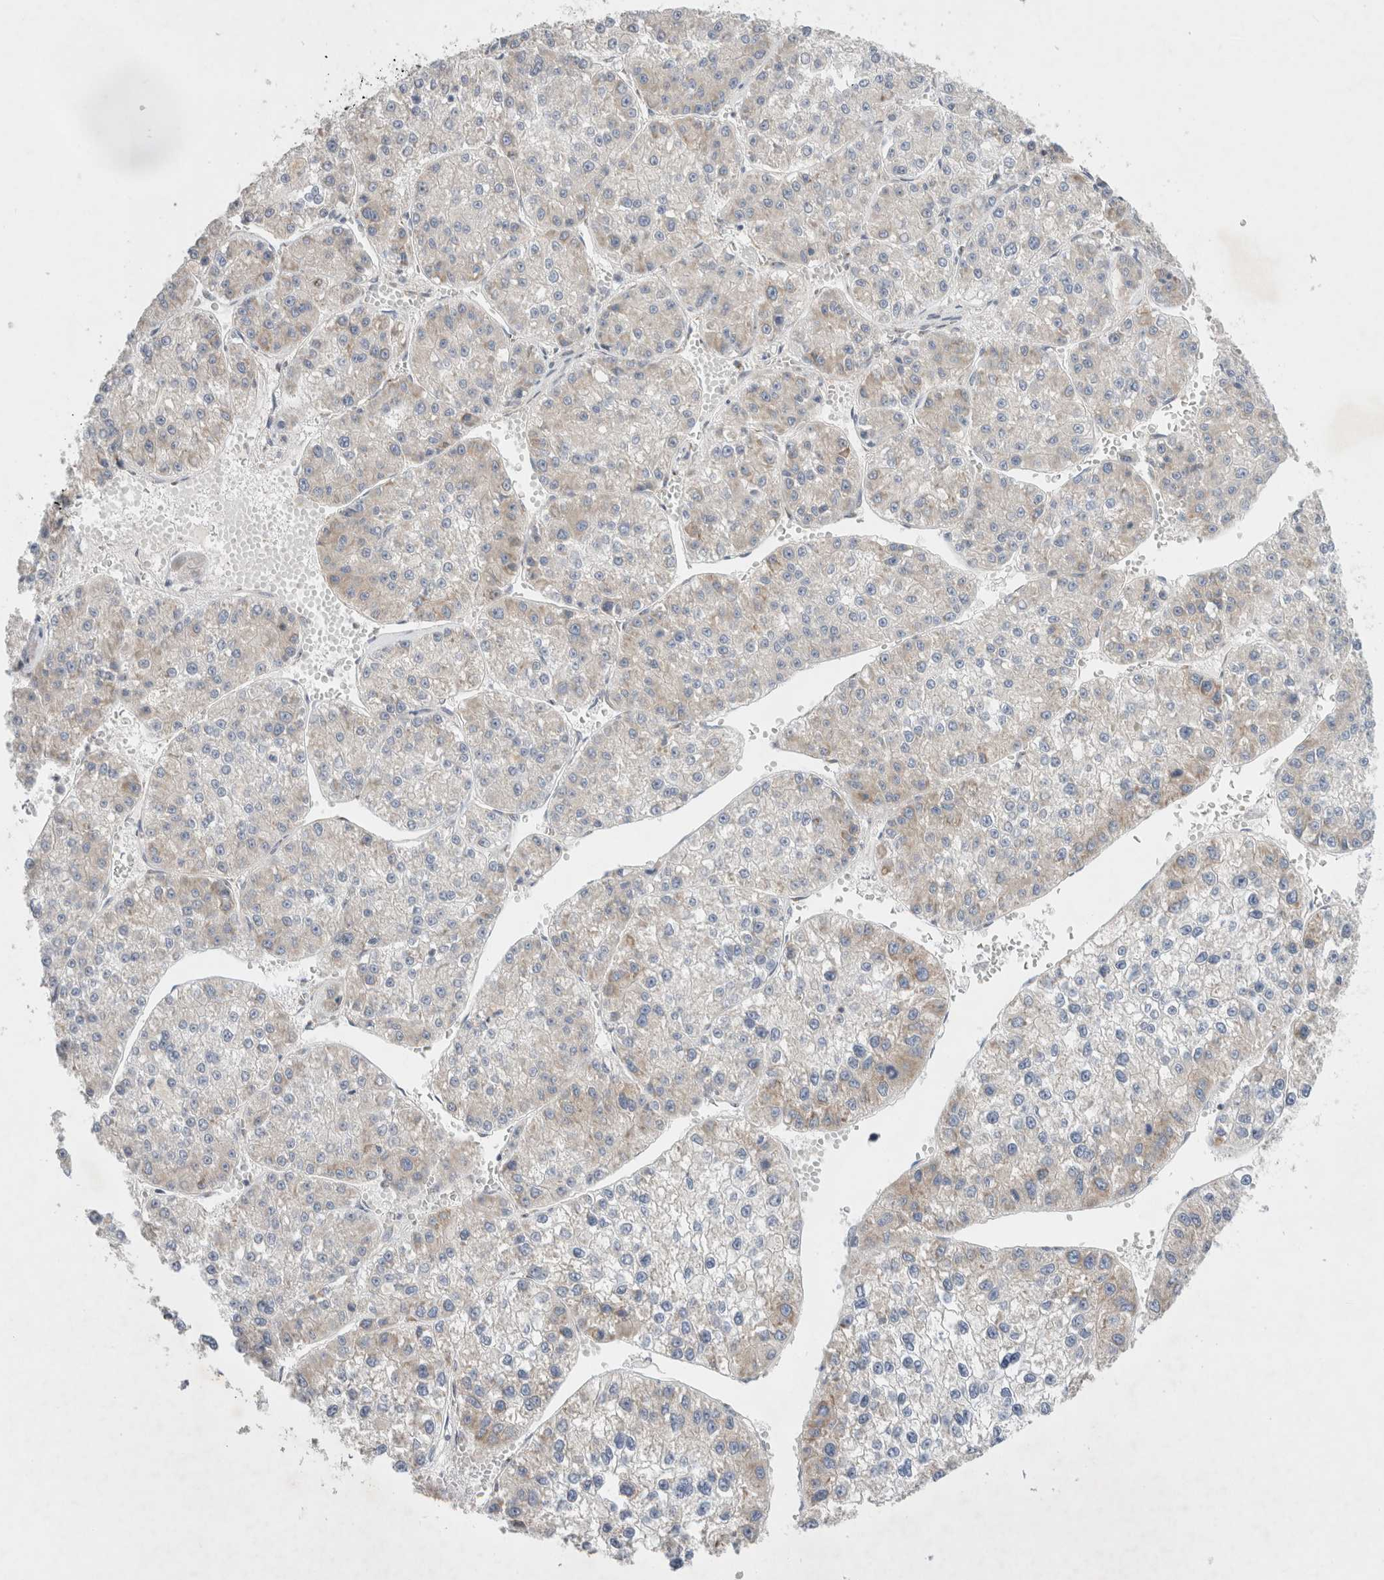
{"staining": {"intensity": "negative", "quantity": "none", "location": "none"}, "tissue": "liver cancer", "cell_type": "Tumor cells", "image_type": "cancer", "snomed": [{"axis": "morphology", "description": "Carcinoma, Hepatocellular, NOS"}, {"axis": "topography", "description": "Liver"}], "caption": "Tumor cells show no significant protein staining in liver cancer (hepatocellular carcinoma).", "gene": "ZNF23", "patient": {"sex": "female", "age": 73}}